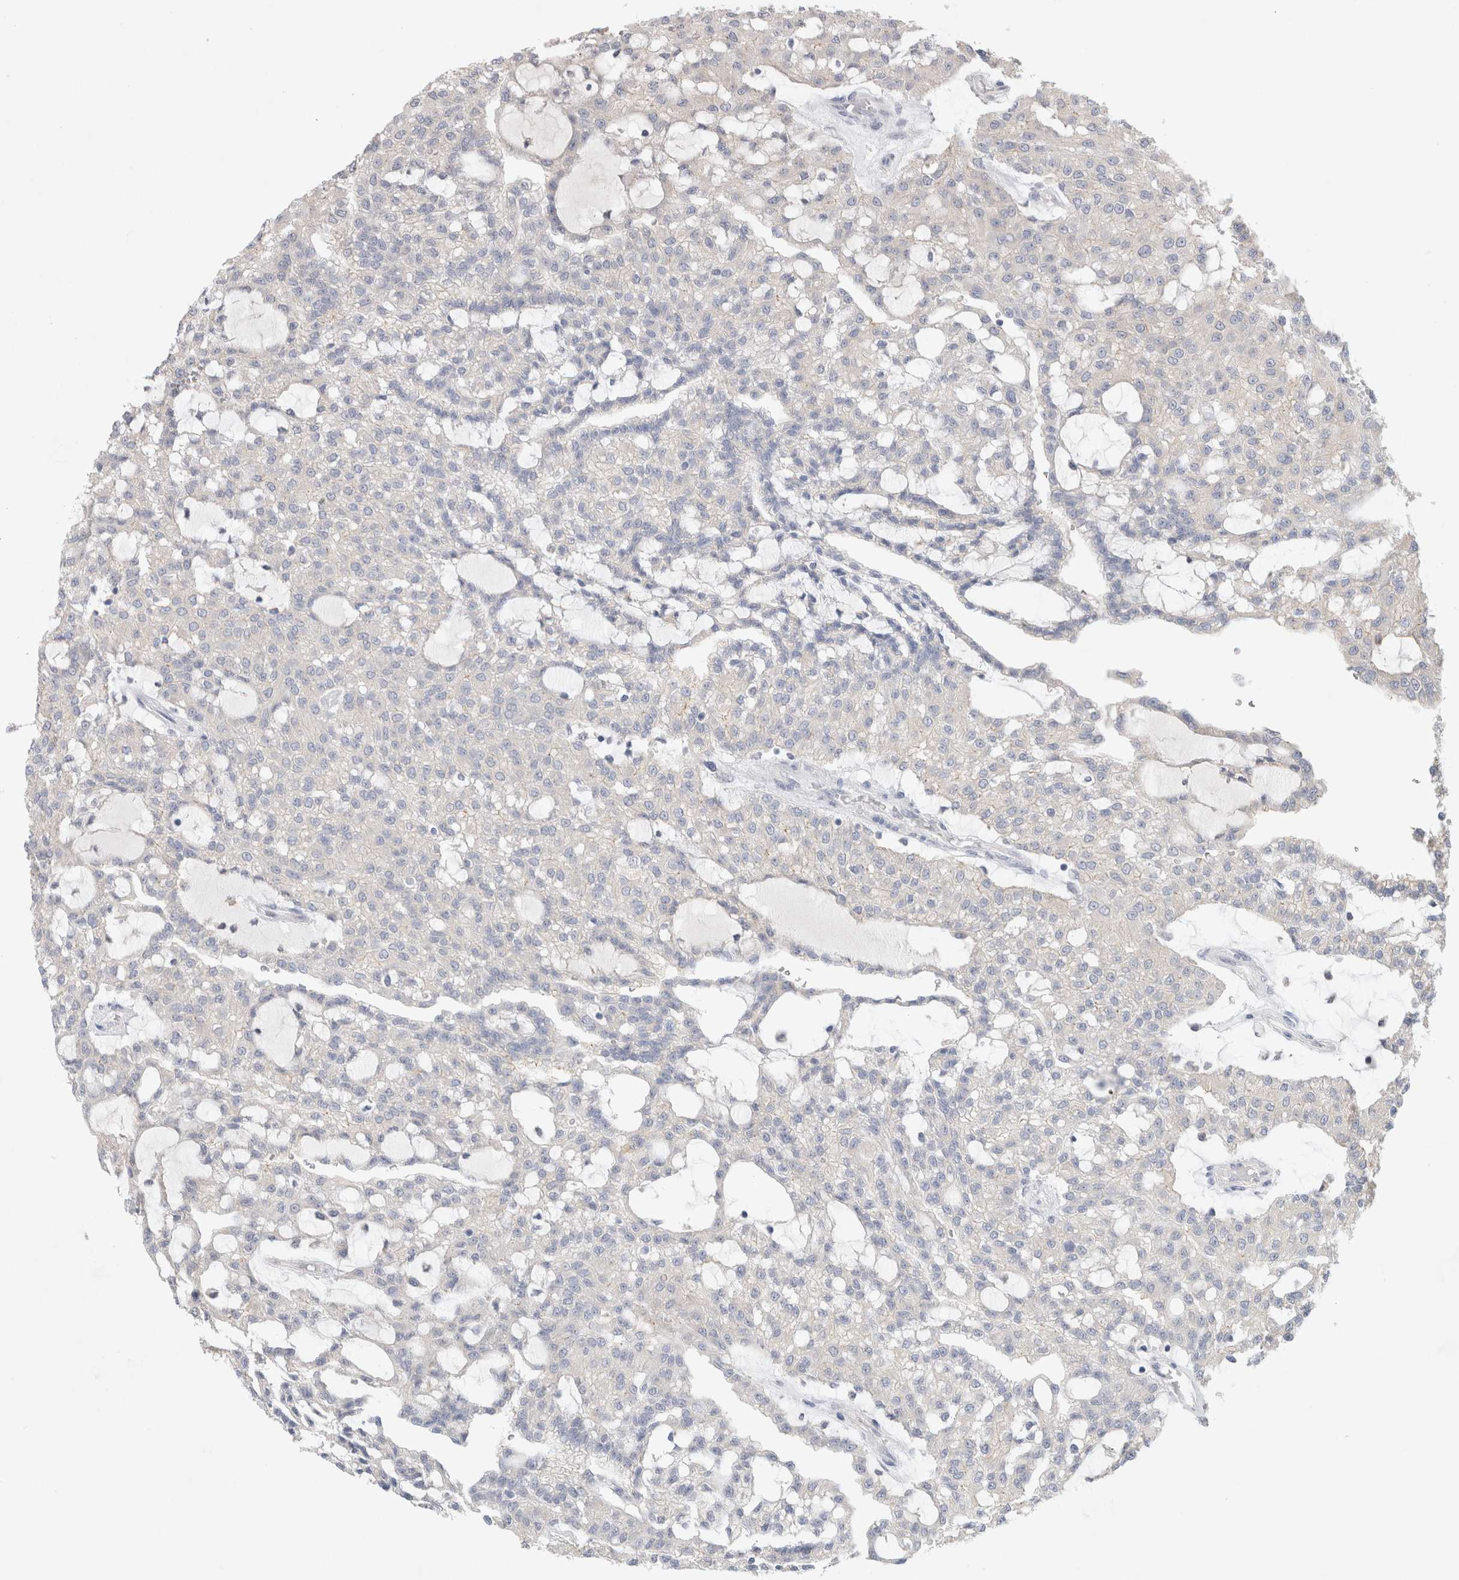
{"staining": {"intensity": "negative", "quantity": "none", "location": "none"}, "tissue": "renal cancer", "cell_type": "Tumor cells", "image_type": "cancer", "snomed": [{"axis": "morphology", "description": "Adenocarcinoma, NOS"}, {"axis": "topography", "description": "Kidney"}], "caption": "A photomicrograph of renal cancer stained for a protein exhibits no brown staining in tumor cells.", "gene": "GAS1", "patient": {"sex": "male", "age": 63}}